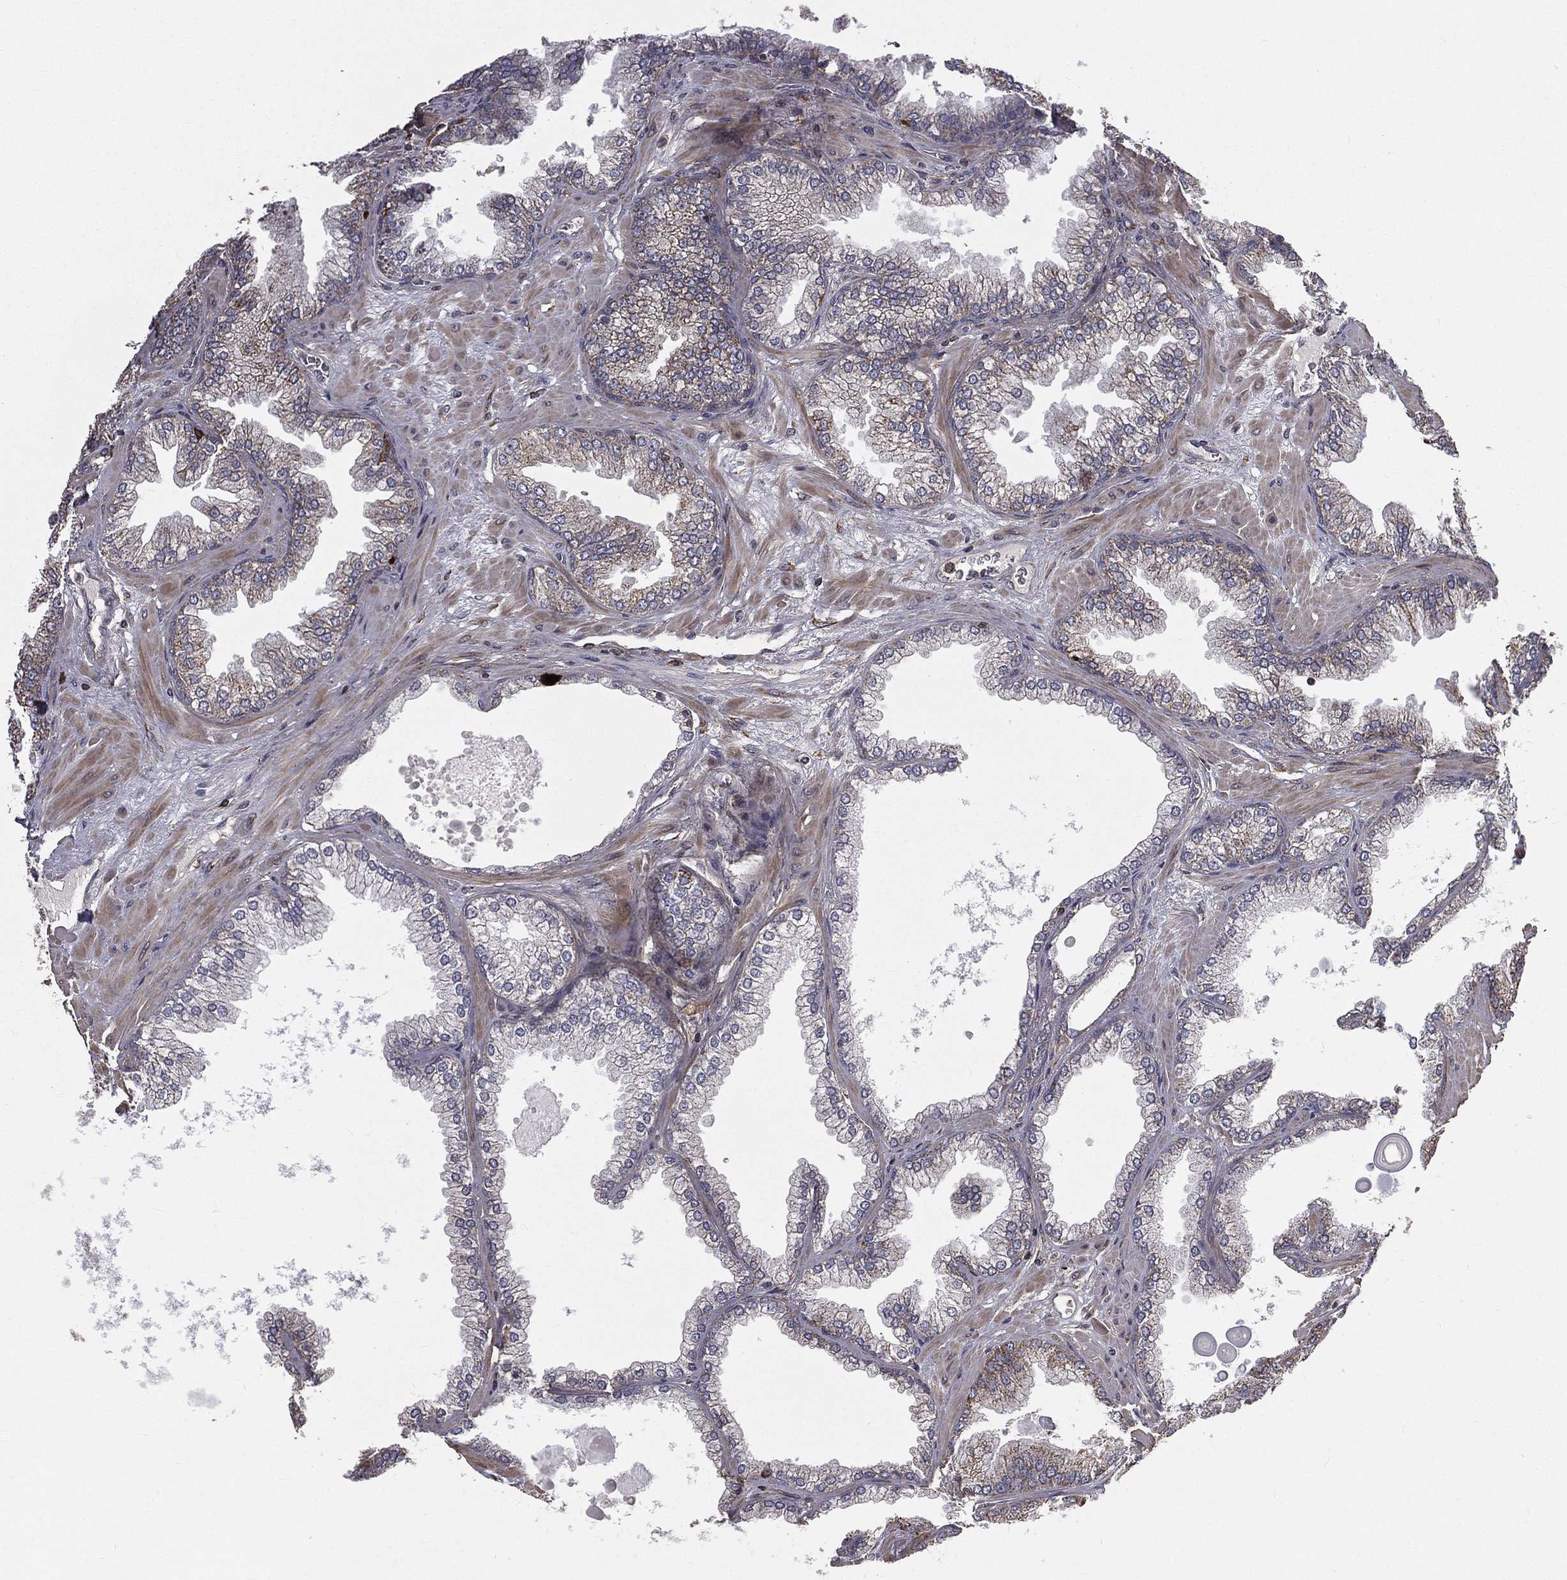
{"staining": {"intensity": "weak", "quantity": "<25%", "location": "cytoplasmic/membranous"}, "tissue": "prostate cancer", "cell_type": "Tumor cells", "image_type": "cancer", "snomed": [{"axis": "morphology", "description": "Adenocarcinoma, Low grade"}, {"axis": "topography", "description": "Prostate"}], "caption": "A micrograph of prostate cancer stained for a protein reveals no brown staining in tumor cells.", "gene": "OLFML1", "patient": {"sex": "male", "age": 72}}